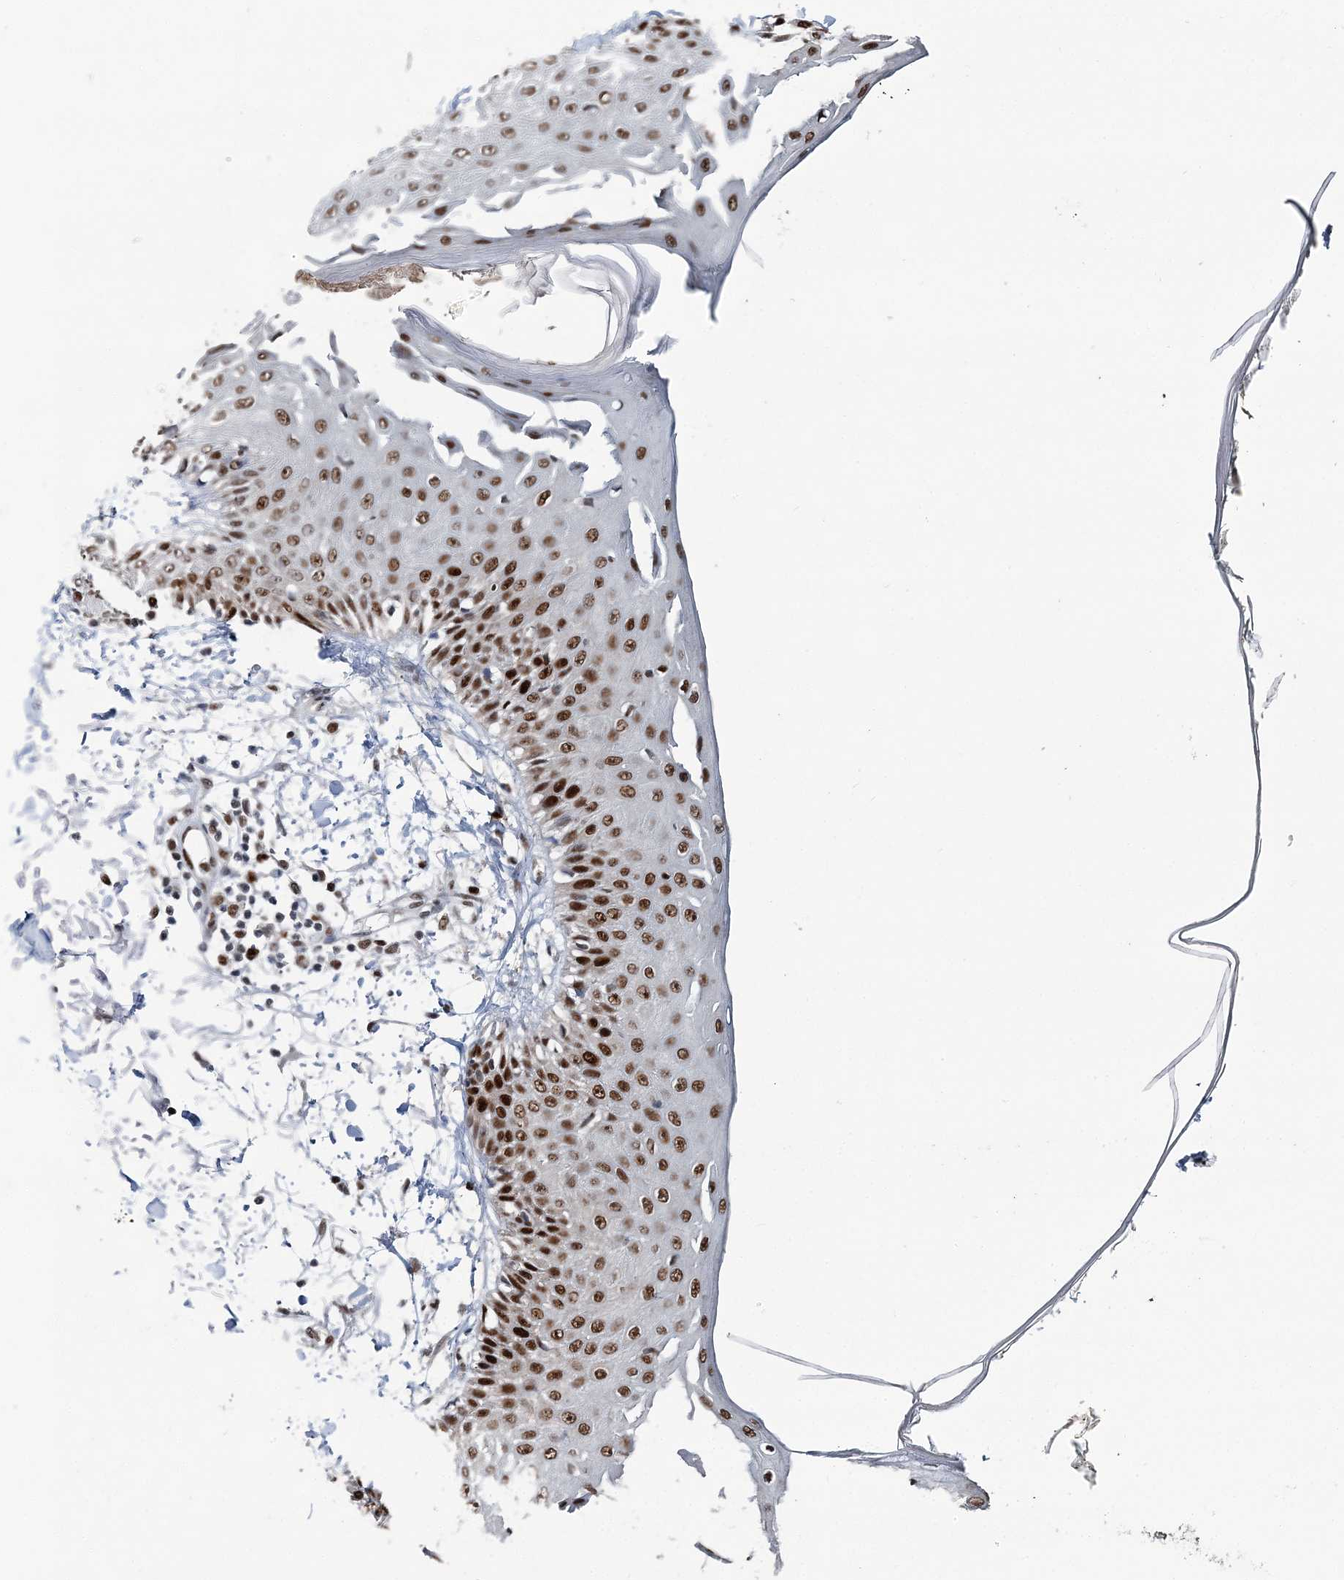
{"staining": {"intensity": "moderate", "quantity": ">75%", "location": "nuclear"}, "tissue": "skin", "cell_type": "Fibroblasts", "image_type": "normal", "snomed": [{"axis": "morphology", "description": "Normal tissue, NOS"}, {"axis": "morphology", "description": "Squamous cell carcinoma, NOS"}, {"axis": "topography", "description": "Skin"}, {"axis": "topography", "description": "Peripheral nerve tissue"}], "caption": "Protein expression analysis of unremarkable skin displays moderate nuclear expression in about >75% of fibroblasts.", "gene": "HAT1", "patient": {"sex": "male", "age": 83}}